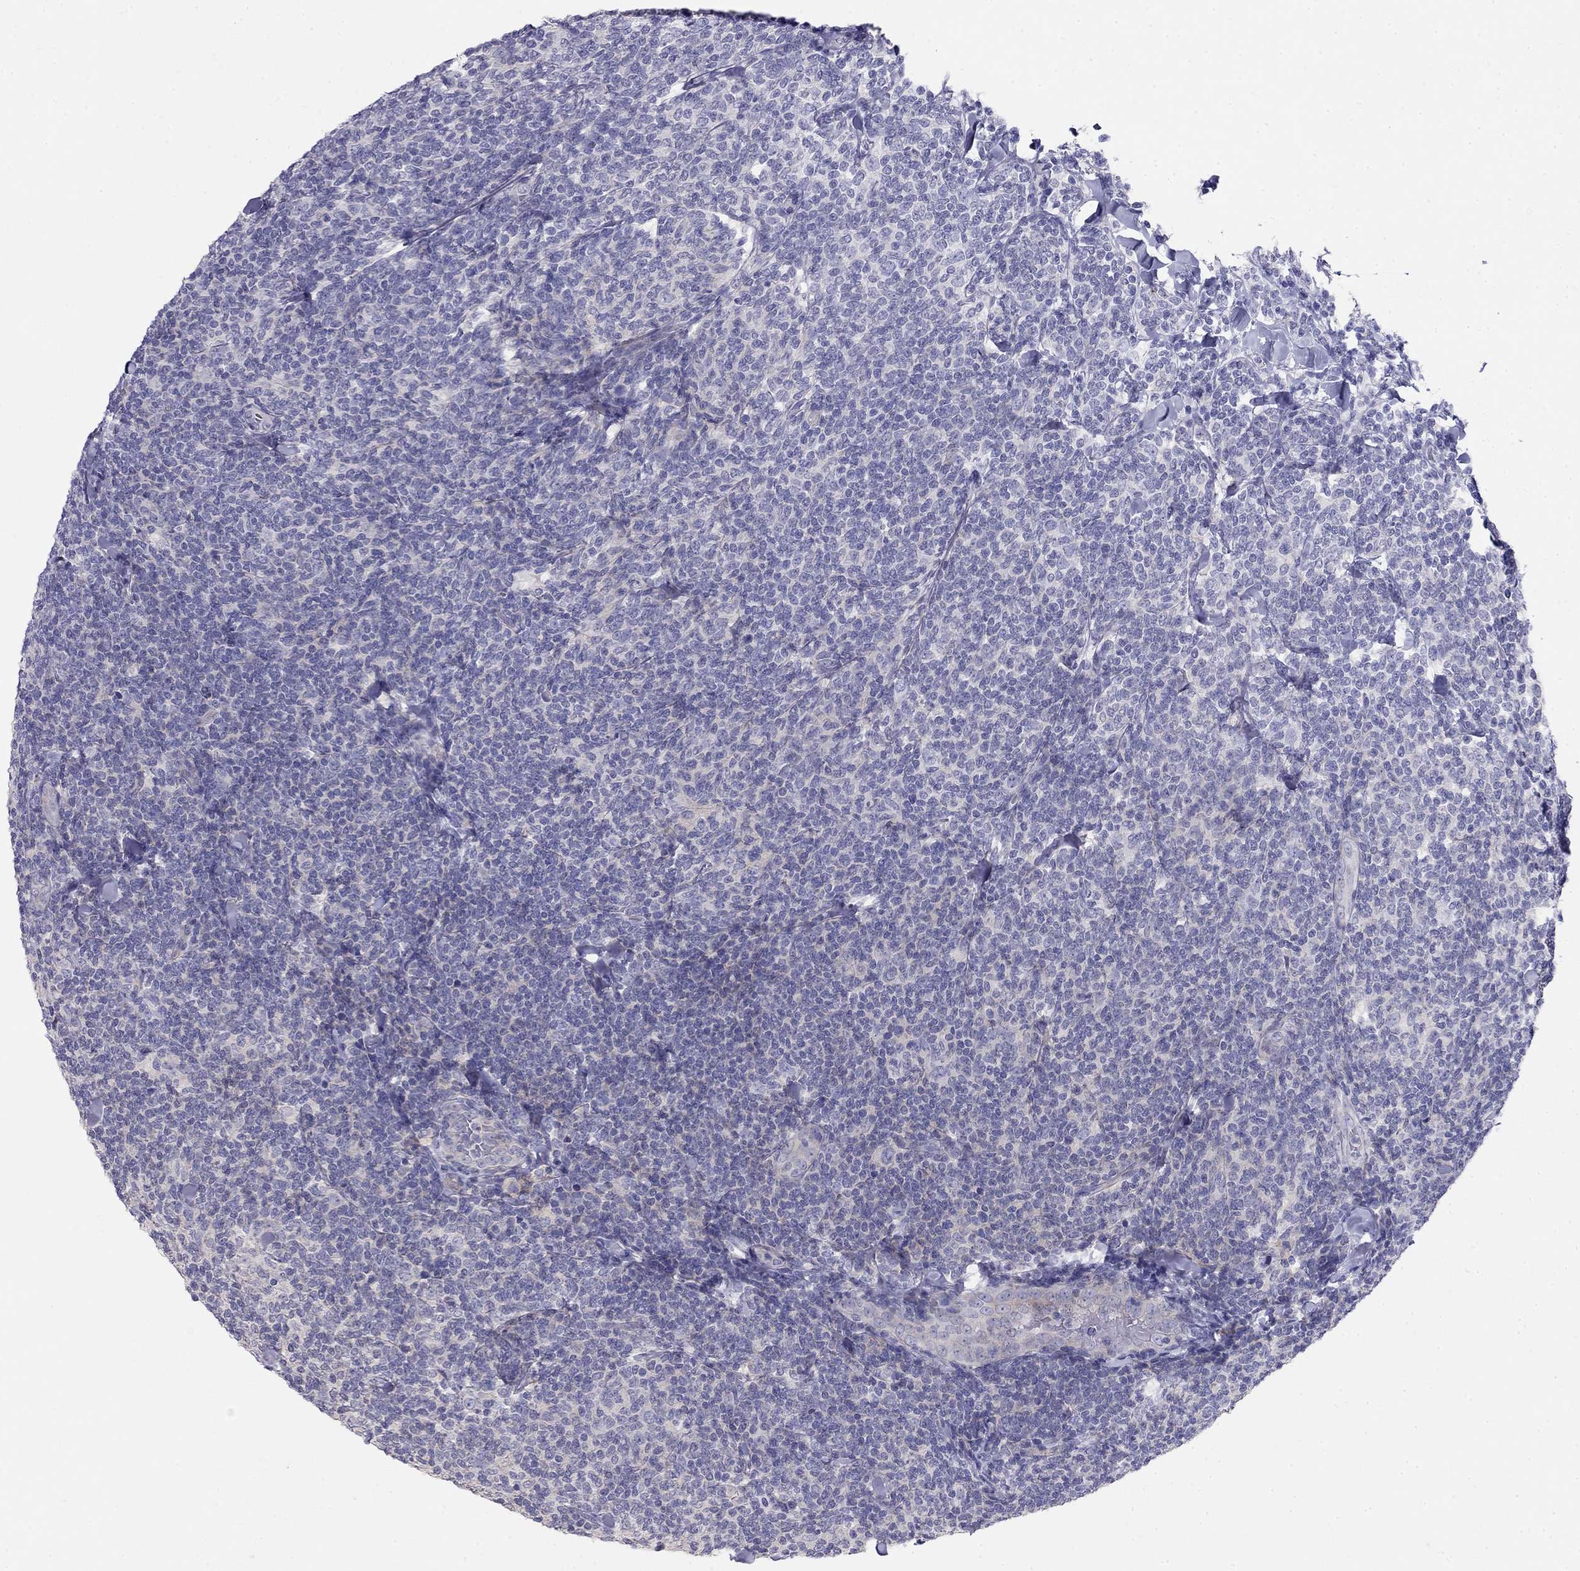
{"staining": {"intensity": "negative", "quantity": "none", "location": "none"}, "tissue": "lymphoma", "cell_type": "Tumor cells", "image_type": "cancer", "snomed": [{"axis": "morphology", "description": "Malignant lymphoma, non-Hodgkin's type, Low grade"}, {"axis": "topography", "description": "Lymph node"}], "caption": "Immunohistochemistry histopathology image of neoplastic tissue: human lymphoma stained with DAB reveals no significant protein positivity in tumor cells.", "gene": "LY6H", "patient": {"sex": "female", "age": 56}}